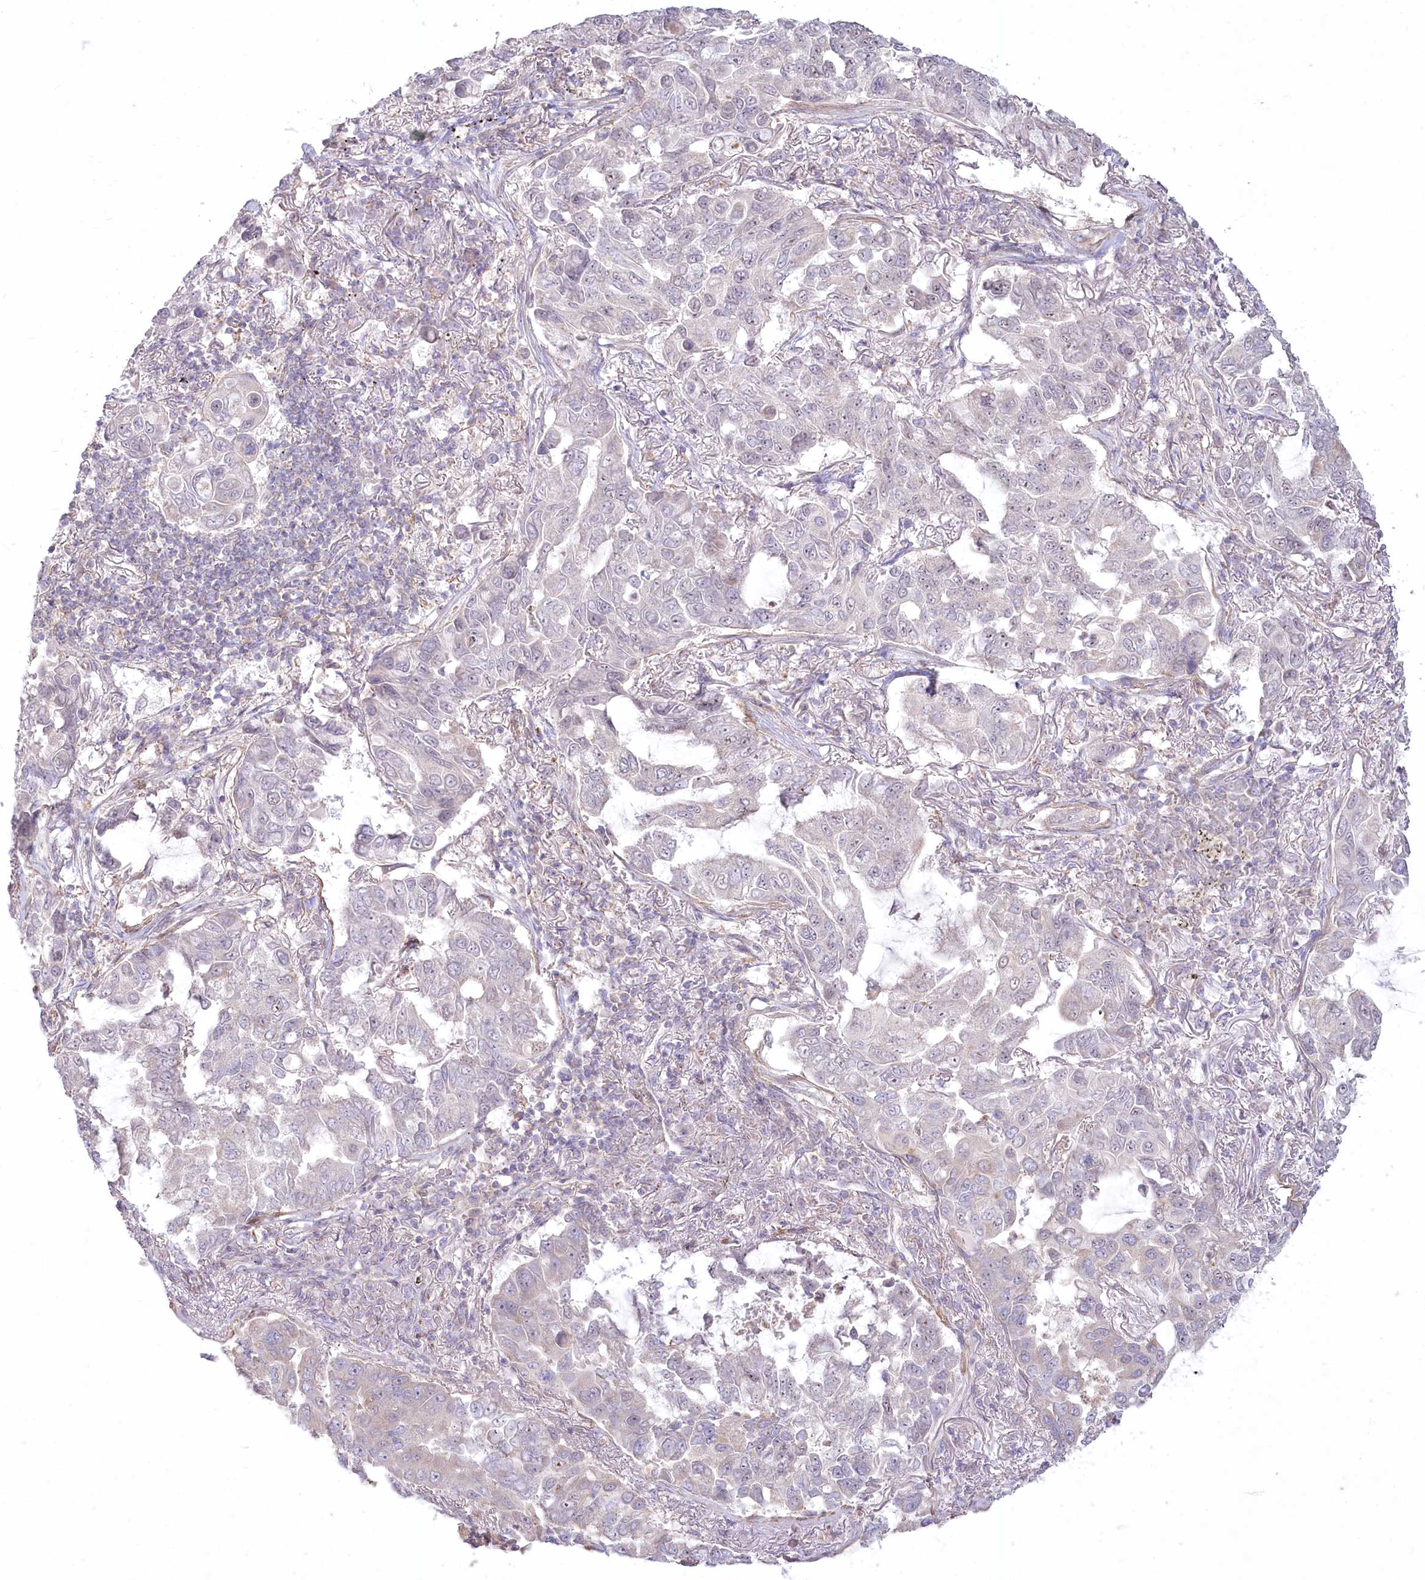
{"staining": {"intensity": "weak", "quantity": "25%-75%", "location": "cytoplasmic/membranous"}, "tissue": "lung cancer", "cell_type": "Tumor cells", "image_type": "cancer", "snomed": [{"axis": "morphology", "description": "Adenocarcinoma, NOS"}, {"axis": "topography", "description": "Lung"}], "caption": "Lung cancer (adenocarcinoma) stained for a protein reveals weak cytoplasmic/membranous positivity in tumor cells.", "gene": "MTG1", "patient": {"sex": "male", "age": 64}}